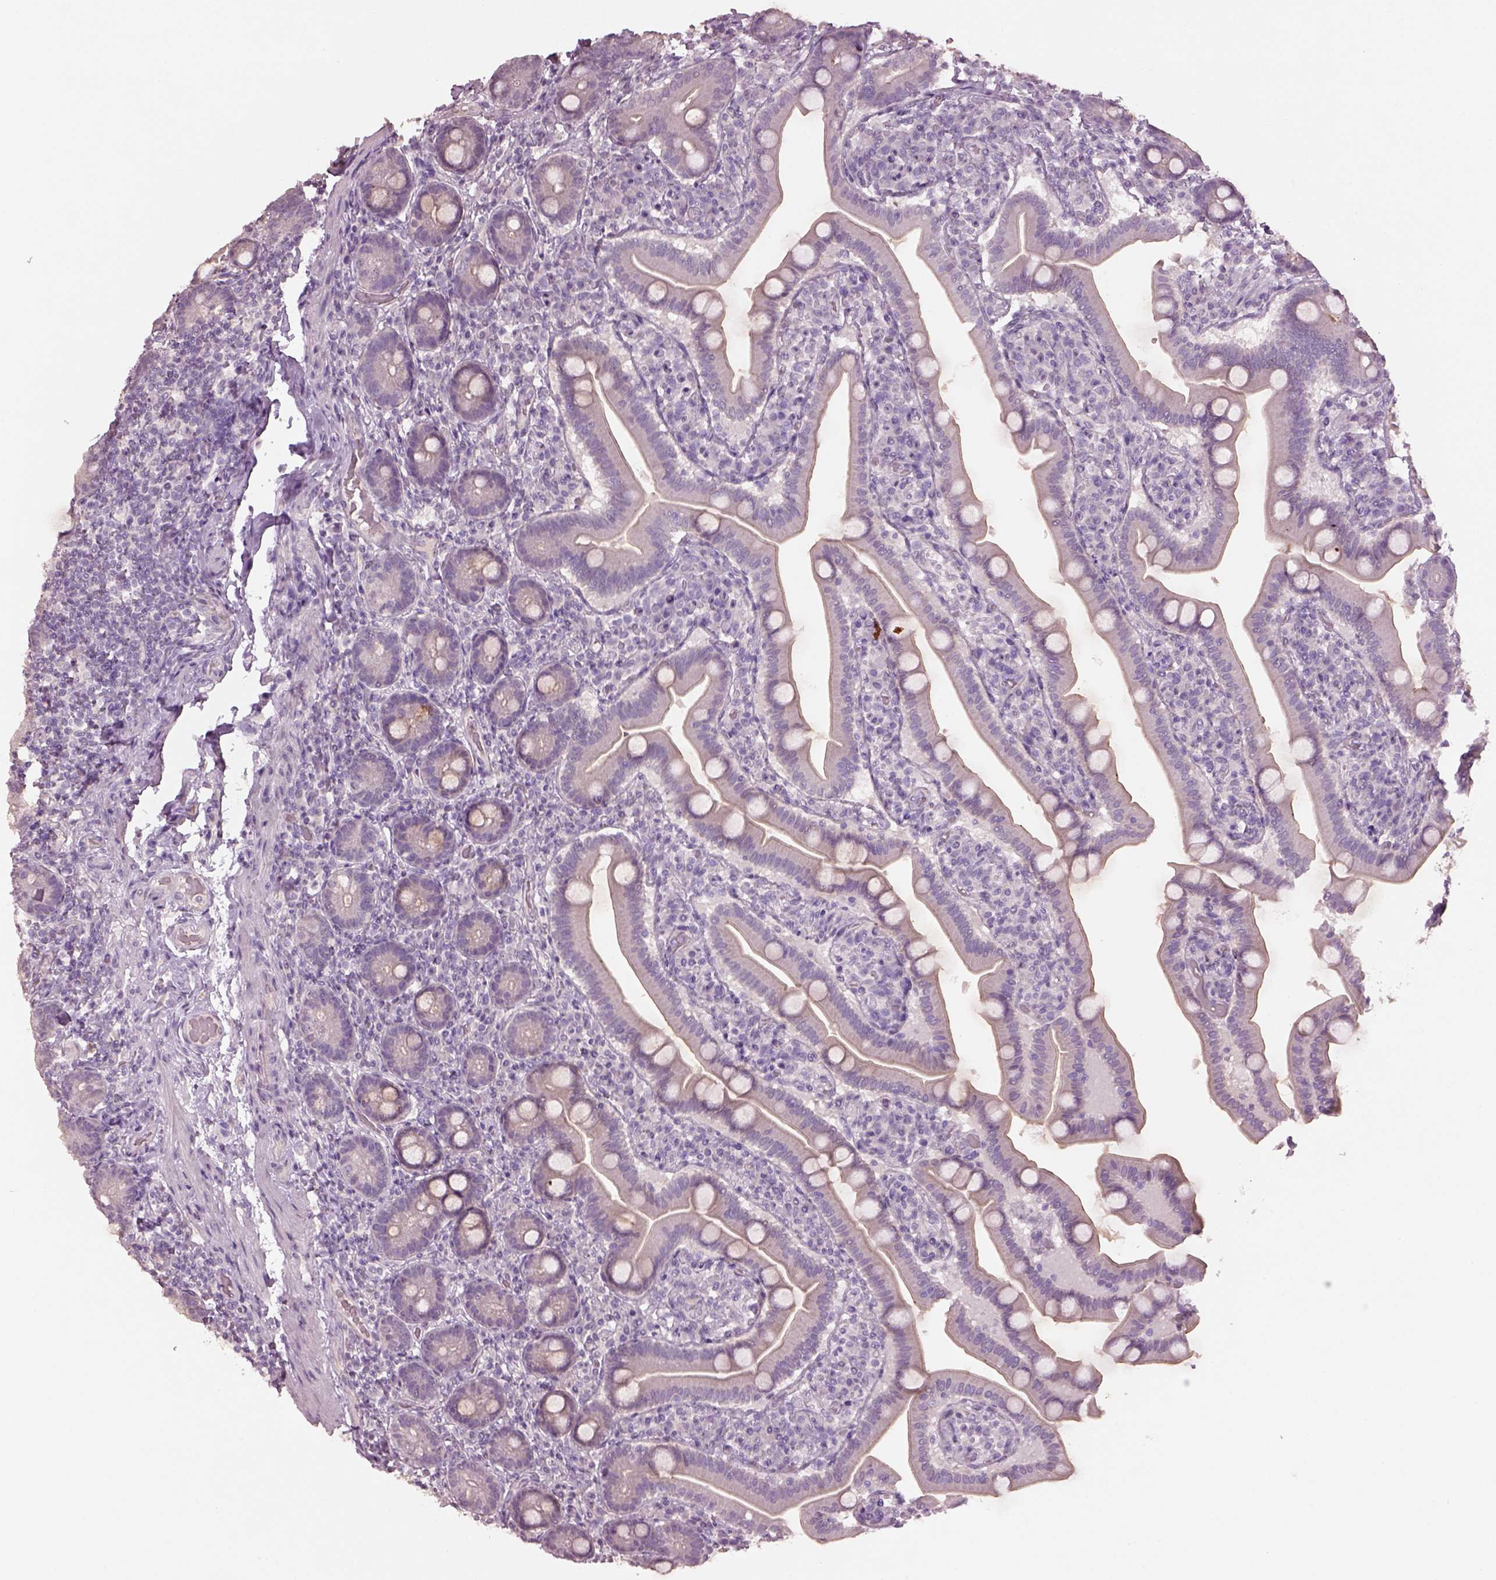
{"staining": {"intensity": "negative", "quantity": "none", "location": "none"}, "tissue": "small intestine", "cell_type": "Glandular cells", "image_type": "normal", "snomed": [{"axis": "morphology", "description": "Normal tissue, NOS"}, {"axis": "topography", "description": "Small intestine"}], "caption": "The image displays no significant staining in glandular cells of small intestine. (Brightfield microscopy of DAB immunohistochemistry (IHC) at high magnification).", "gene": "KCNIP3", "patient": {"sex": "male", "age": 66}}